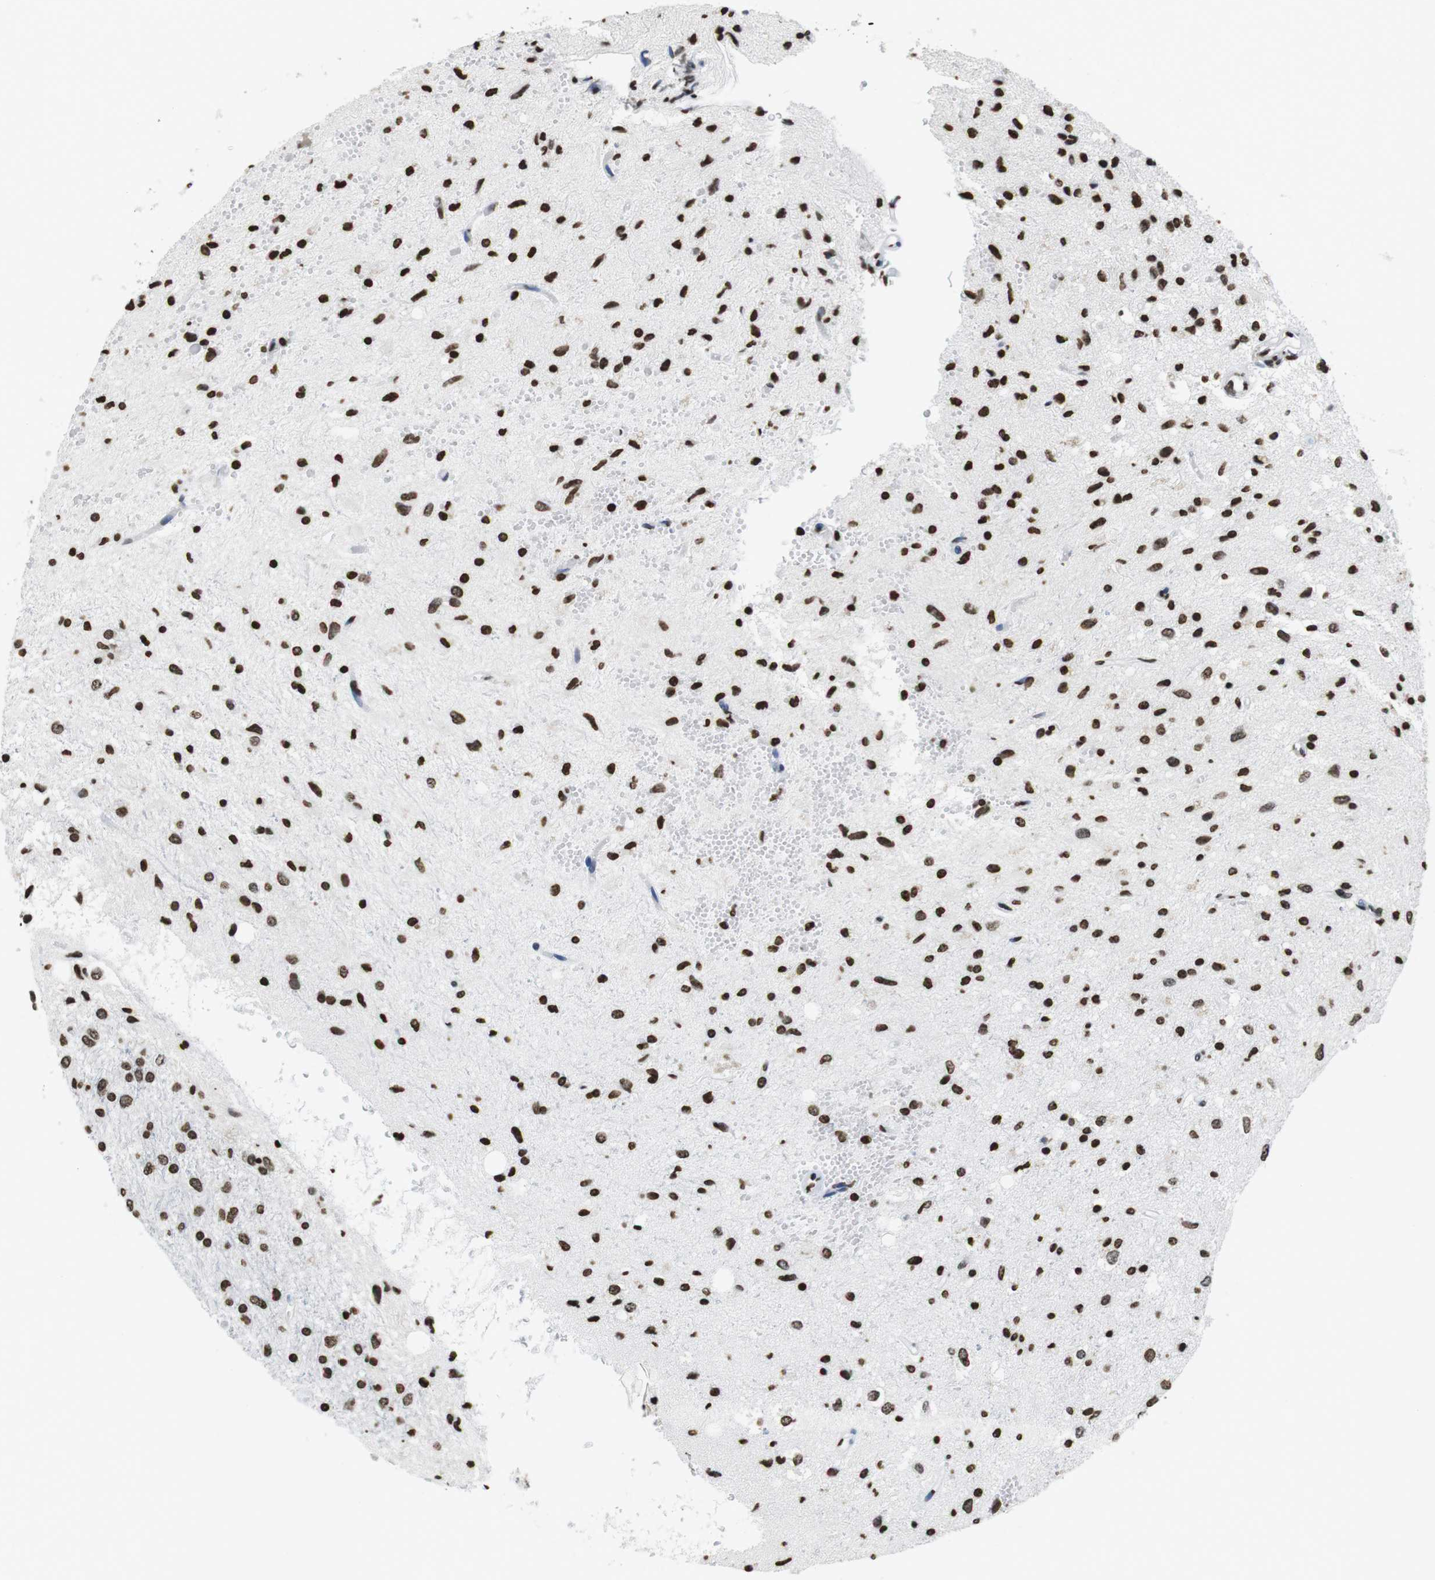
{"staining": {"intensity": "strong", "quantity": ">75%", "location": "nuclear"}, "tissue": "glioma", "cell_type": "Tumor cells", "image_type": "cancer", "snomed": [{"axis": "morphology", "description": "Glioma, malignant, Low grade"}, {"axis": "topography", "description": "Brain"}], "caption": "Glioma stained with IHC exhibits strong nuclear staining in approximately >75% of tumor cells.", "gene": "BSX", "patient": {"sex": "male", "age": 77}}